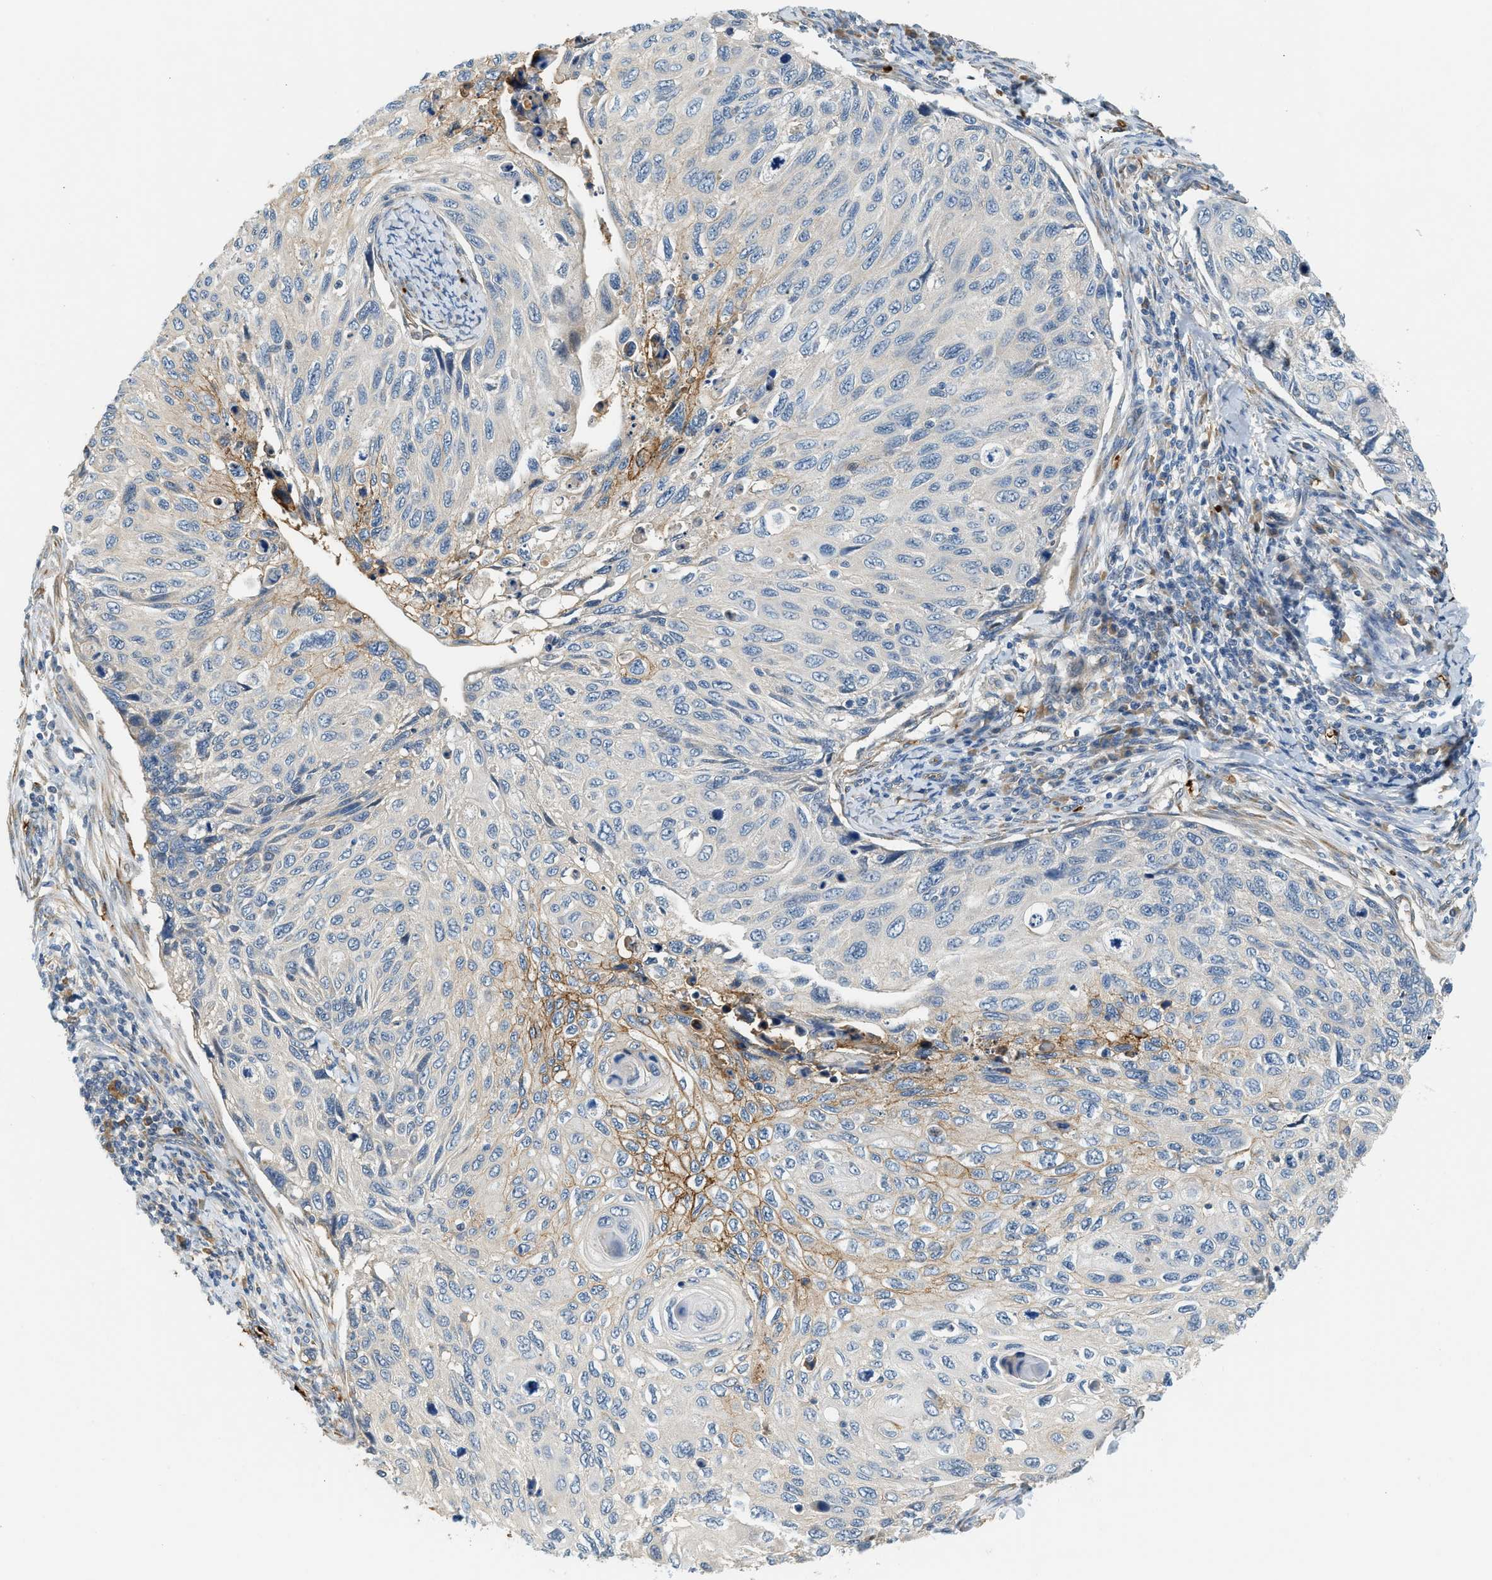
{"staining": {"intensity": "moderate", "quantity": "<25%", "location": "cytoplasmic/membranous"}, "tissue": "cervical cancer", "cell_type": "Tumor cells", "image_type": "cancer", "snomed": [{"axis": "morphology", "description": "Squamous cell carcinoma, NOS"}, {"axis": "topography", "description": "Cervix"}], "caption": "A brown stain highlights moderate cytoplasmic/membranous expression of a protein in cervical squamous cell carcinoma tumor cells. (IHC, brightfield microscopy, high magnification).", "gene": "CYTH2", "patient": {"sex": "female", "age": 70}}